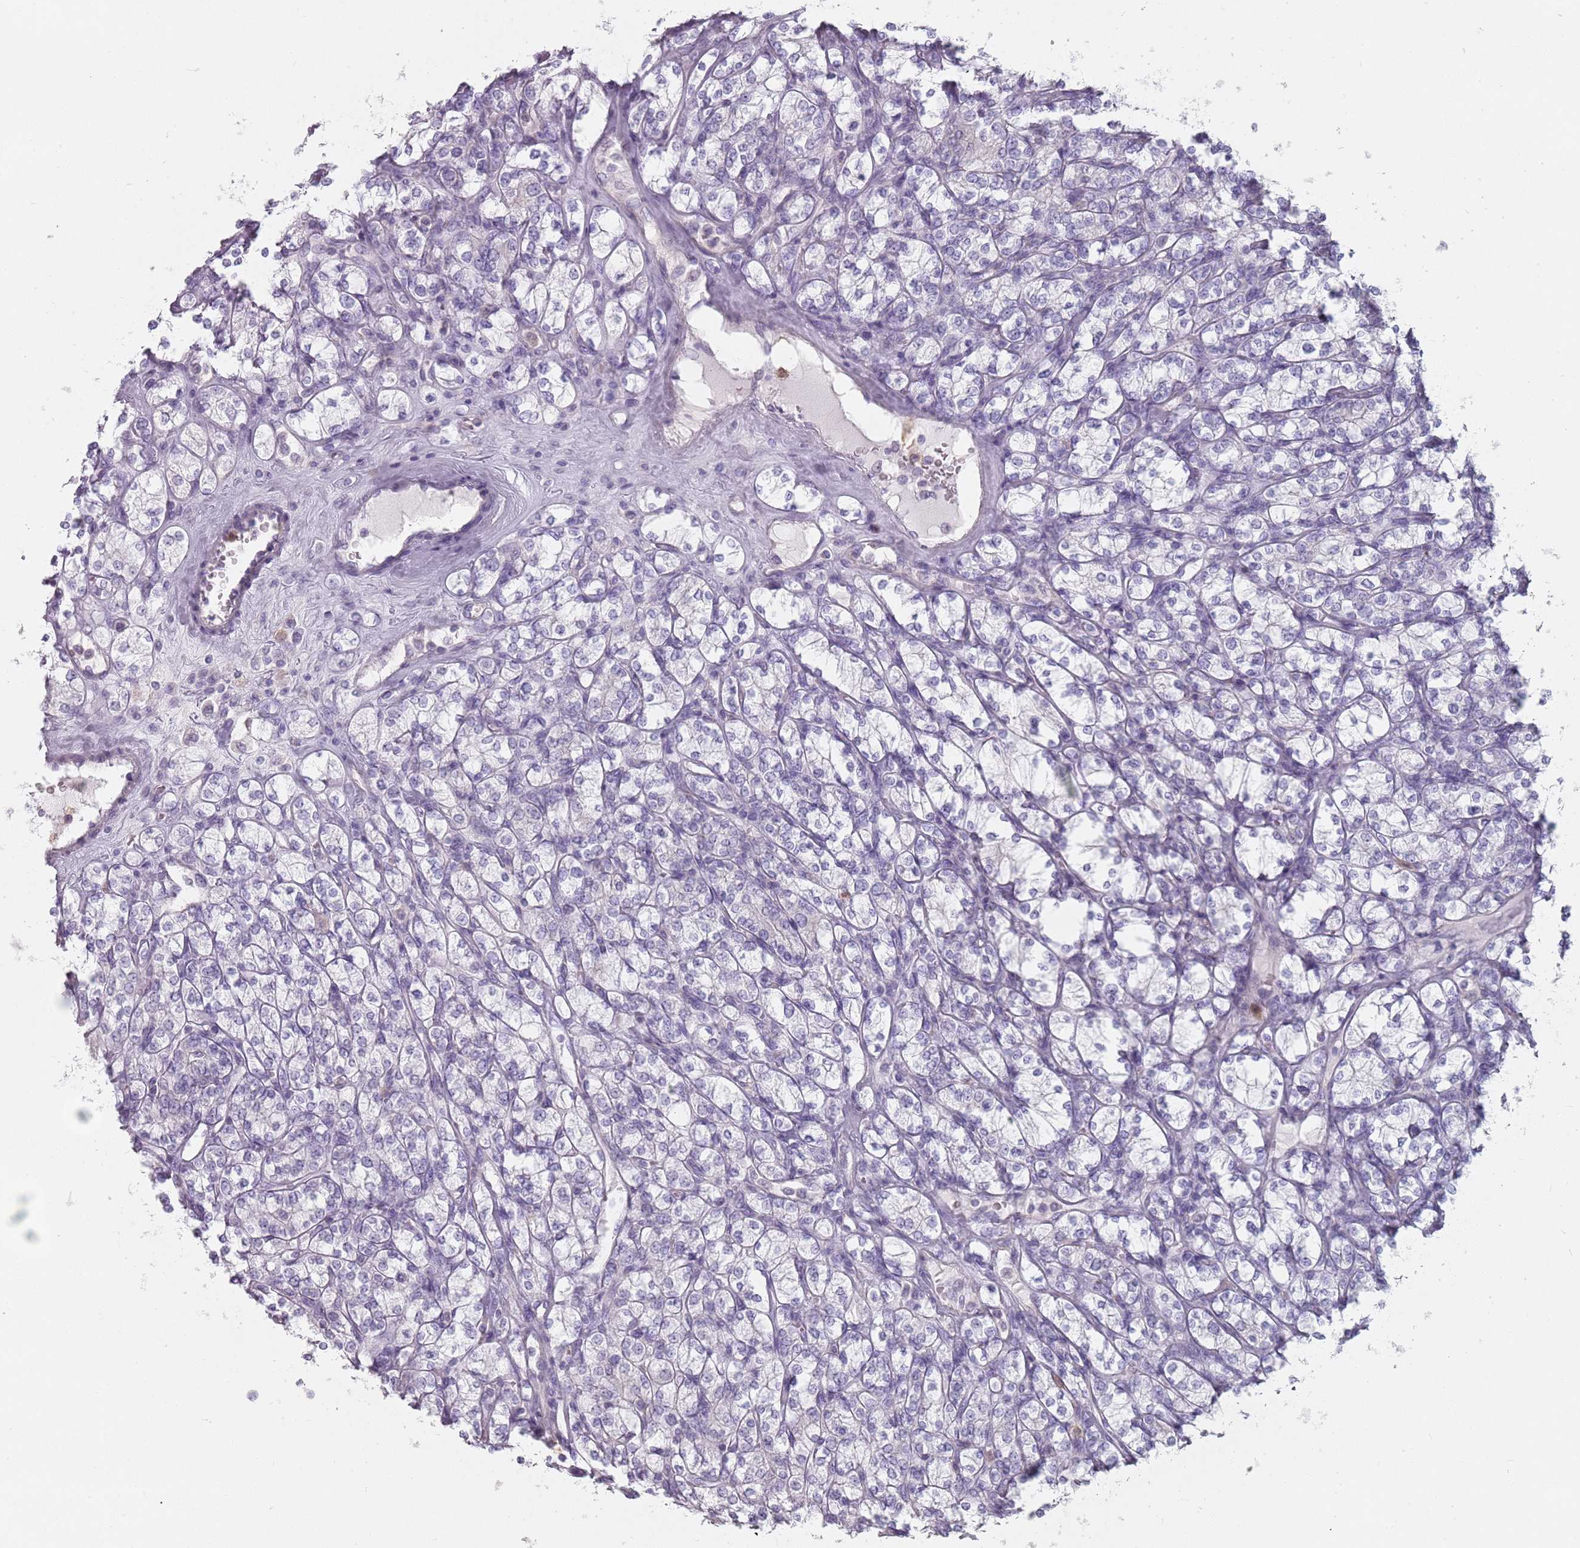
{"staining": {"intensity": "negative", "quantity": "none", "location": "none"}, "tissue": "renal cancer", "cell_type": "Tumor cells", "image_type": "cancer", "snomed": [{"axis": "morphology", "description": "Adenocarcinoma, NOS"}, {"axis": "topography", "description": "Kidney"}], "caption": "Protein analysis of renal cancer (adenocarcinoma) displays no significant expression in tumor cells.", "gene": "ZNF584", "patient": {"sex": "male", "age": 77}}